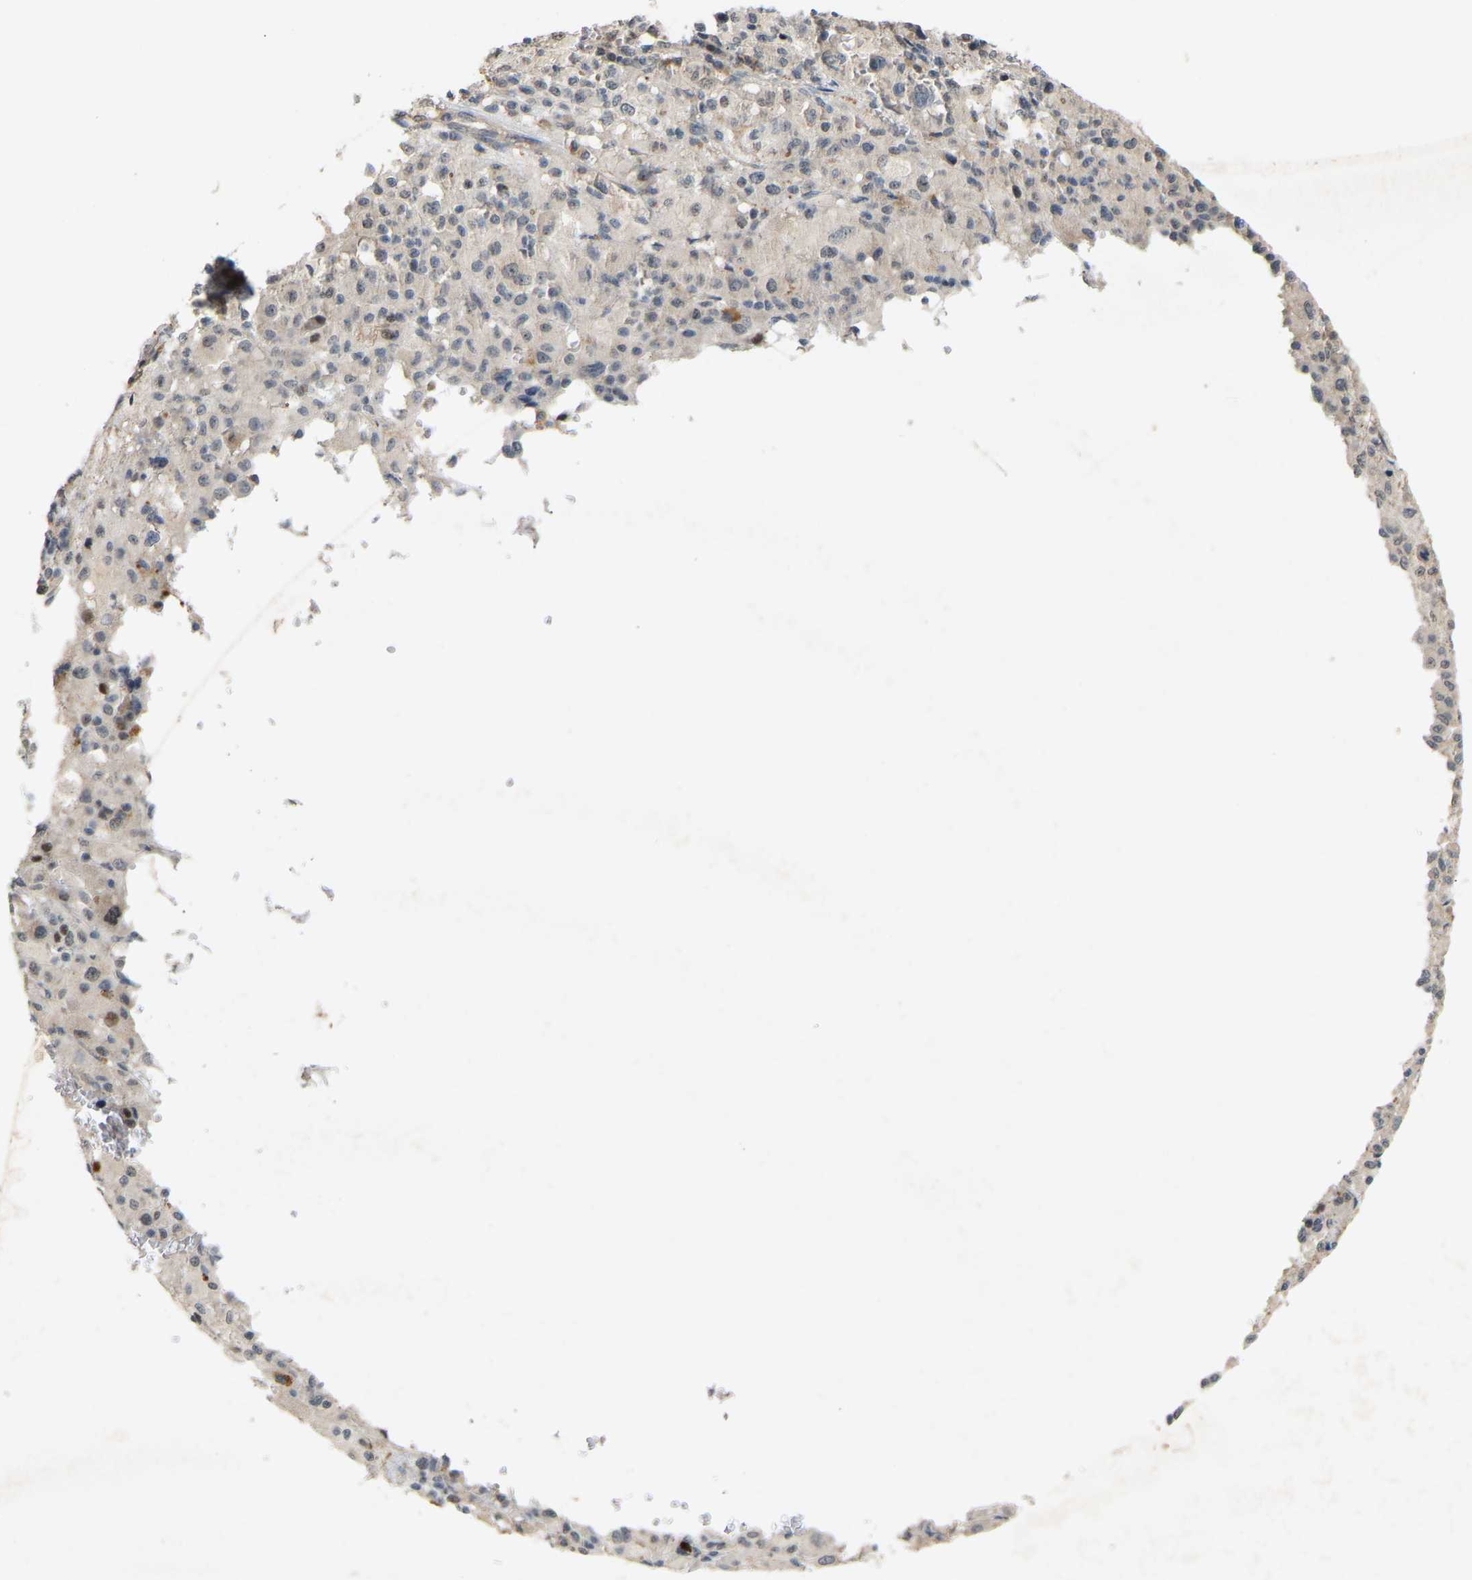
{"staining": {"intensity": "moderate", "quantity": "<25%", "location": "nuclear"}, "tissue": "melanoma", "cell_type": "Tumor cells", "image_type": "cancer", "snomed": [{"axis": "morphology", "description": "Malignant melanoma, Metastatic site"}, {"axis": "topography", "description": "Skin"}], "caption": "This photomicrograph shows immunohistochemistry staining of human malignant melanoma (metastatic site), with low moderate nuclear positivity in about <25% of tumor cells.", "gene": "PTPN4", "patient": {"sex": "female", "age": 74}}